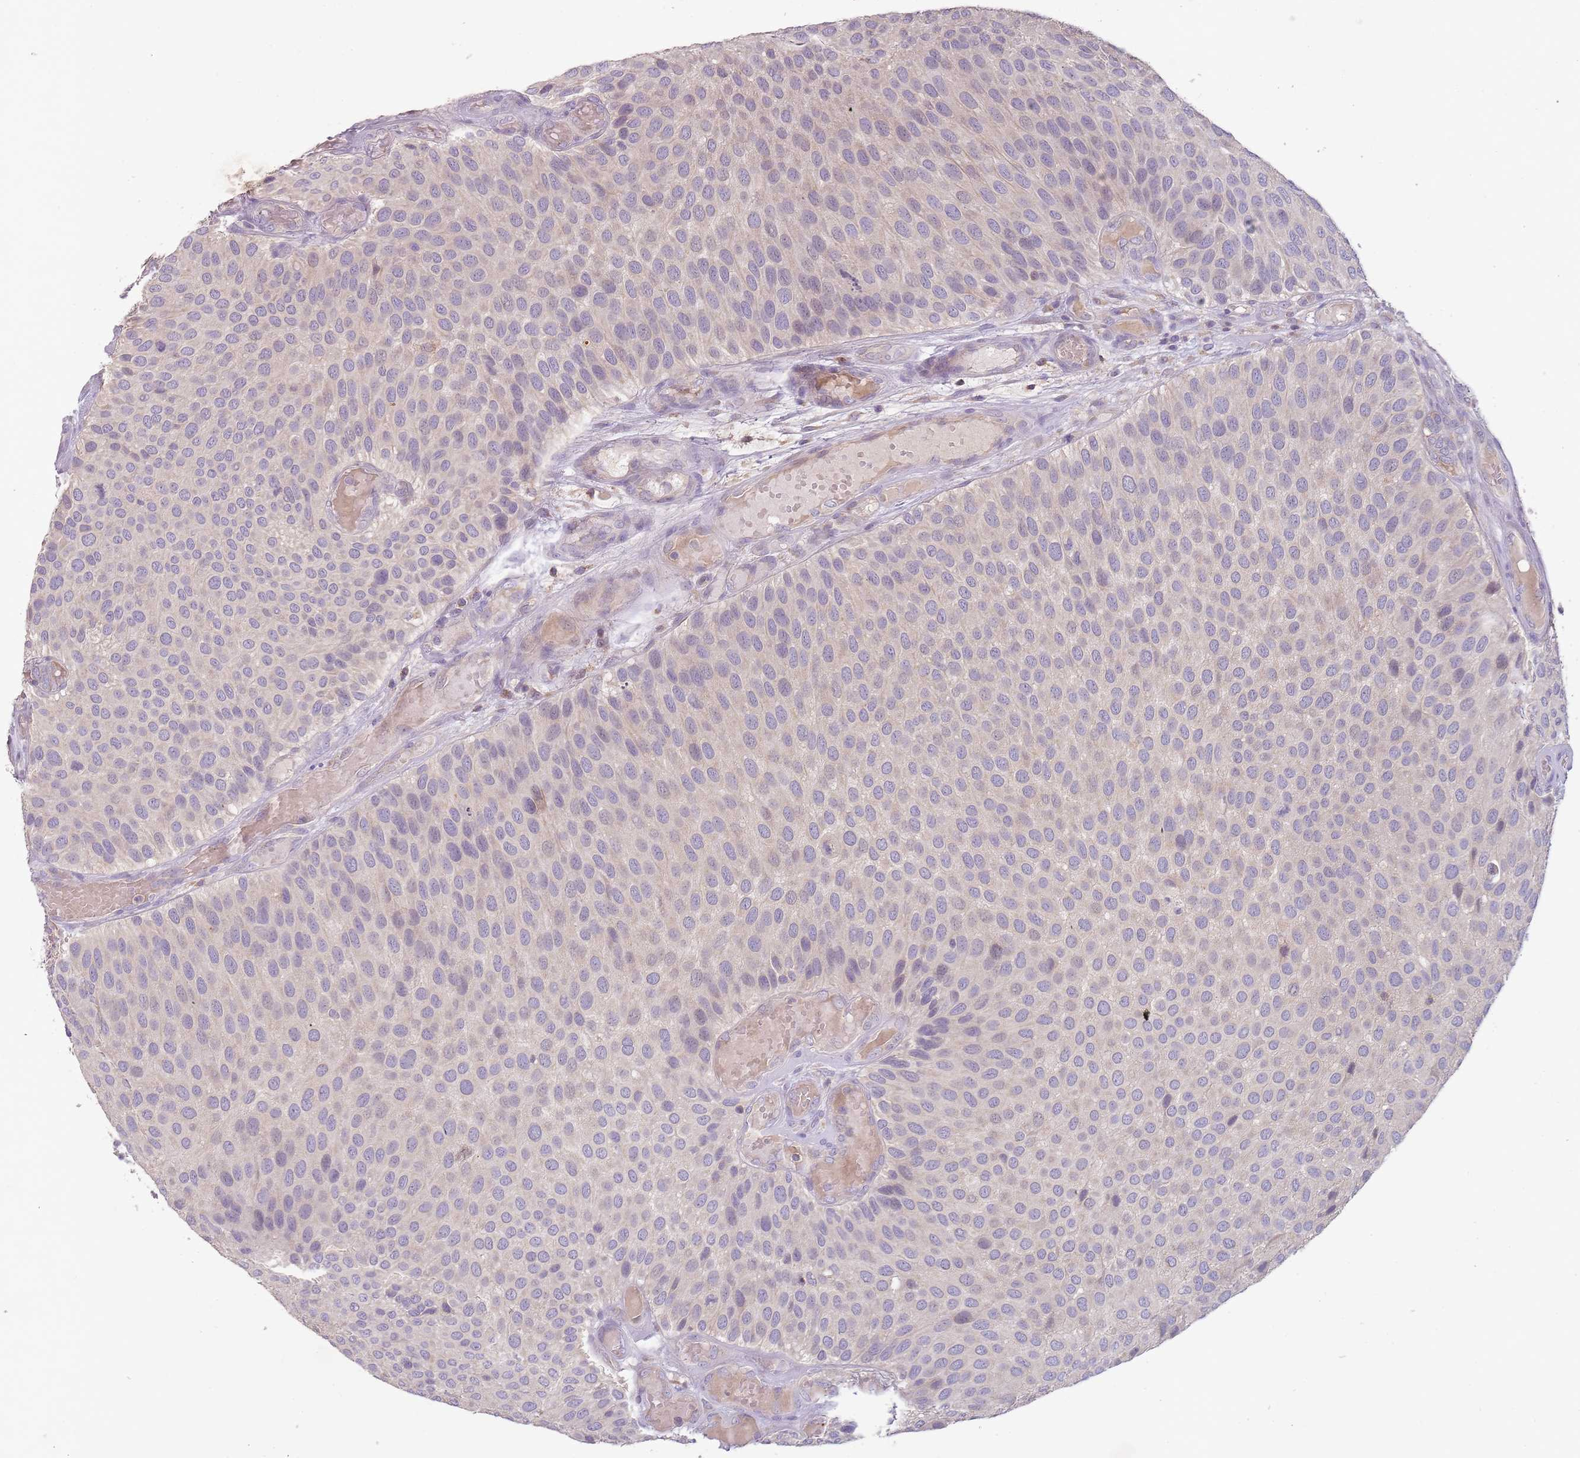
{"staining": {"intensity": "negative", "quantity": "none", "location": "none"}, "tissue": "urothelial cancer", "cell_type": "Tumor cells", "image_type": "cancer", "snomed": [{"axis": "morphology", "description": "Urothelial carcinoma, Low grade"}, {"axis": "topography", "description": "Urinary bladder"}], "caption": "Immunohistochemistry (IHC) of human low-grade urothelial carcinoma exhibits no positivity in tumor cells.", "gene": "FECH", "patient": {"sex": "male", "age": 89}}